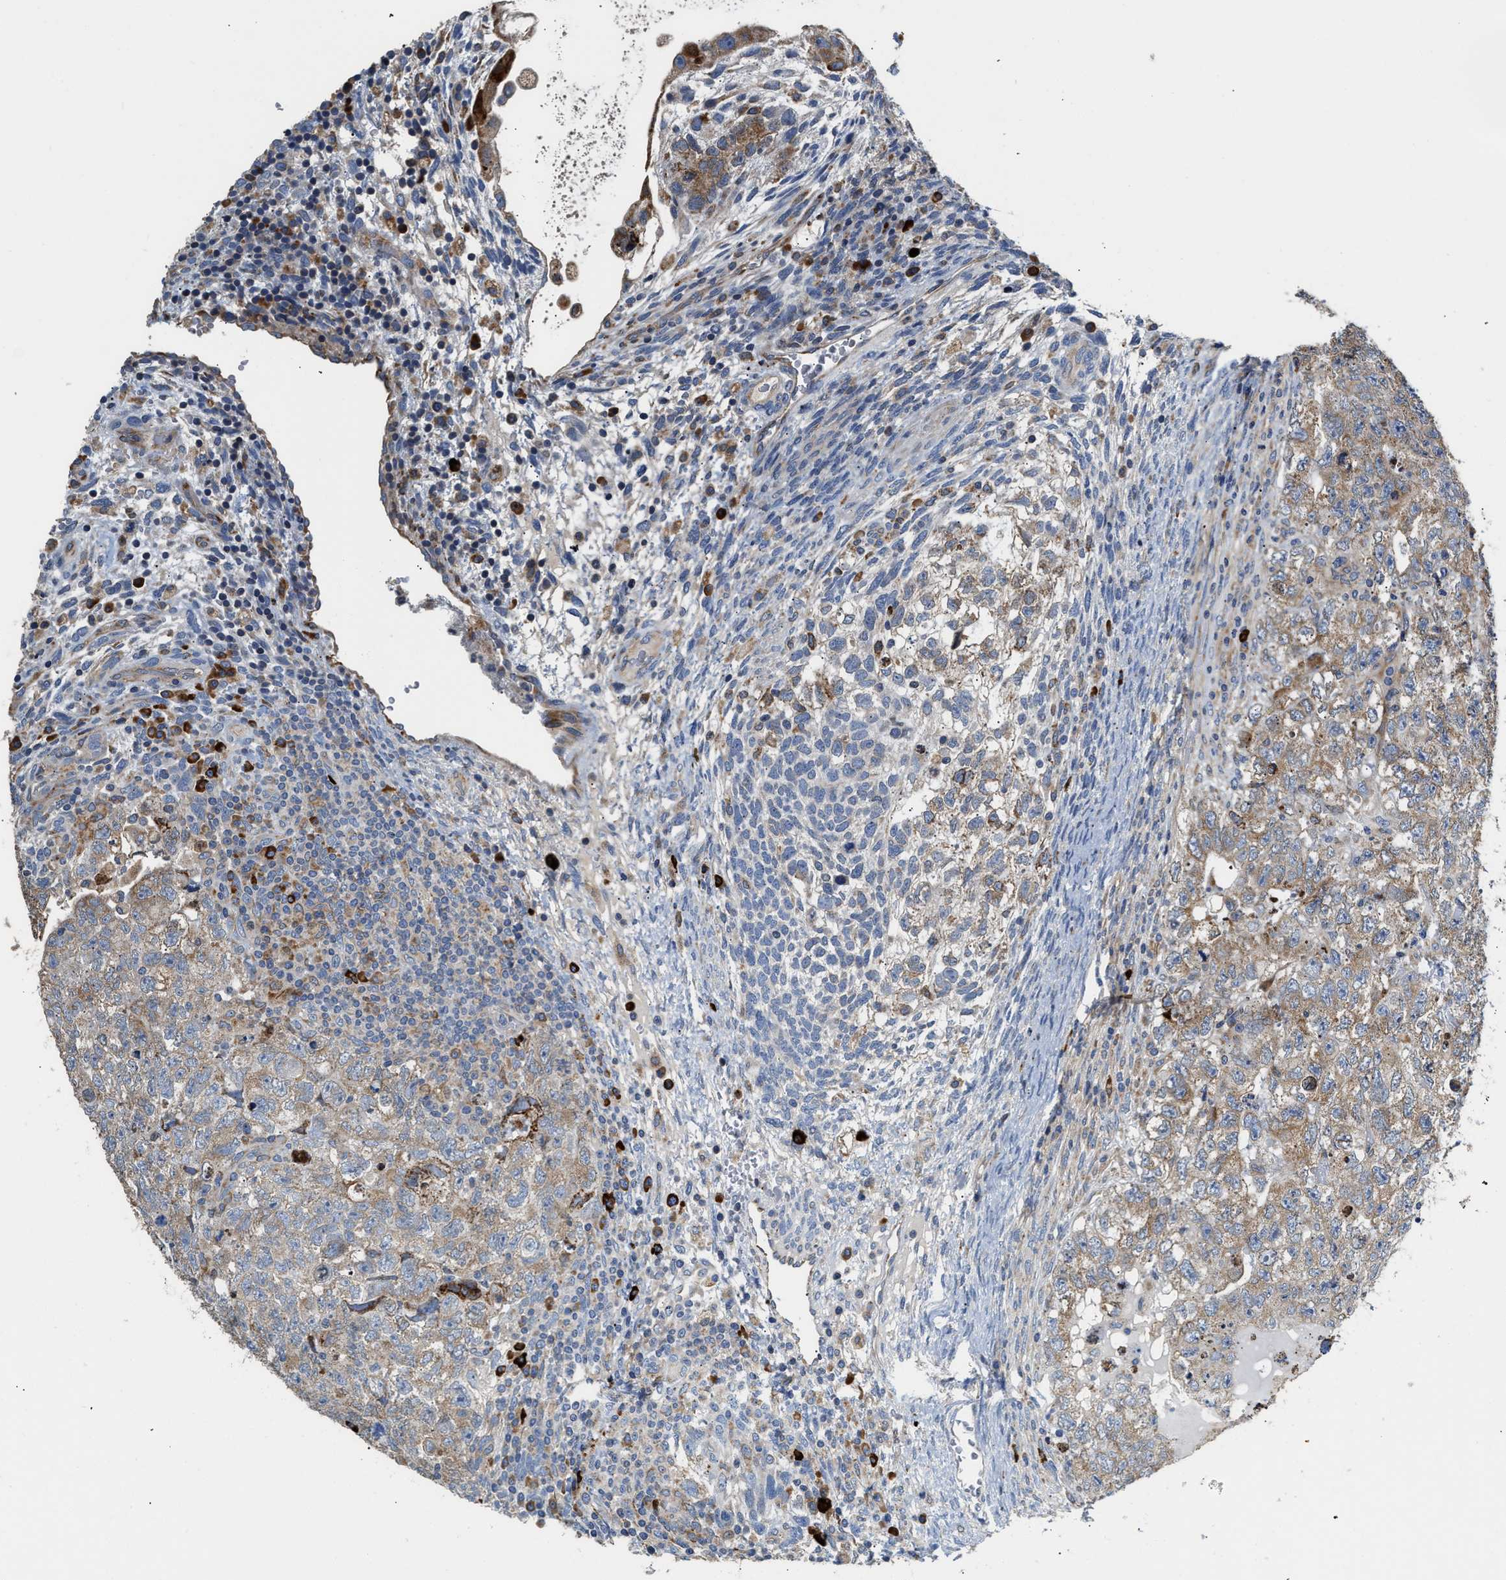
{"staining": {"intensity": "moderate", "quantity": ">75%", "location": "cytoplasmic/membranous"}, "tissue": "testis cancer", "cell_type": "Tumor cells", "image_type": "cancer", "snomed": [{"axis": "morphology", "description": "Carcinoma, Embryonal, NOS"}, {"axis": "topography", "description": "Testis"}], "caption": "Immunohistochemical staining of testis cancer (embryonal carcinoma) shows medium levels of moderate cytoplasmic/membranous staining in about >75% of tumor cells. The protein is stained brown, and the nuclei are stained in blue (DAB IHC with brightfield microscopy, high magnification).", "gene": "AMZ1", "patient": {"sex": "male", "age": 36}}